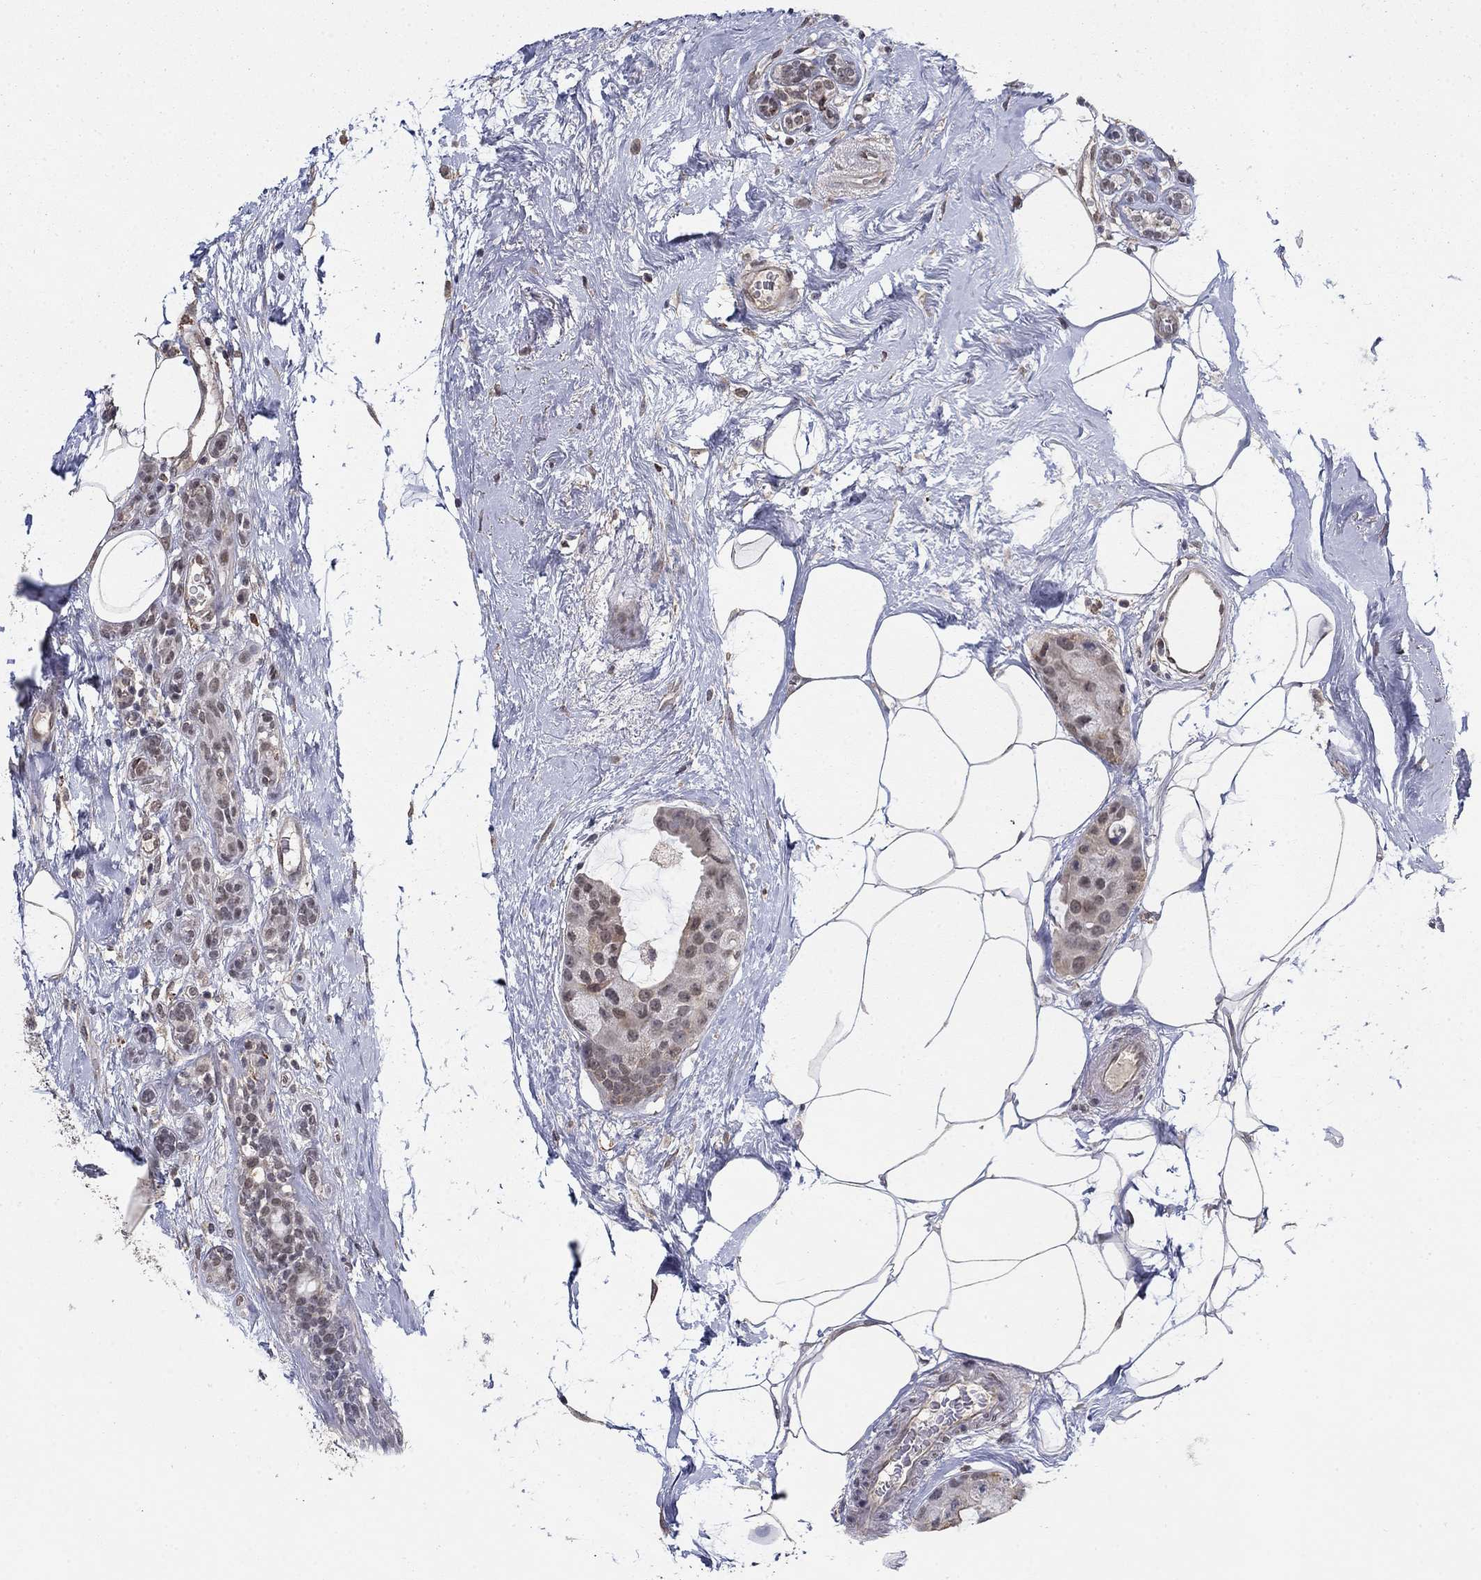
{"staining": {"intensity": "weak", "quantity": "<25%", "location": "nuclear"}, "tissue": "breast cancer", "cell_type": "Tumor cells", "image_type": "cancer", "snomed": [{"axis": "morphology", "description": "Duct carcinoma"}, {"axis": "topography", "description": "Breast"}], "caption": "Immunohistochemical staining of human breast cancer displays no significant positivity in tumor cells. (Brightfield microscopy of DAB immunohistochemistry (IHC) at high magnification).", "gene": "GRIA3", "patient": {"sex": "female", "age": 45}}